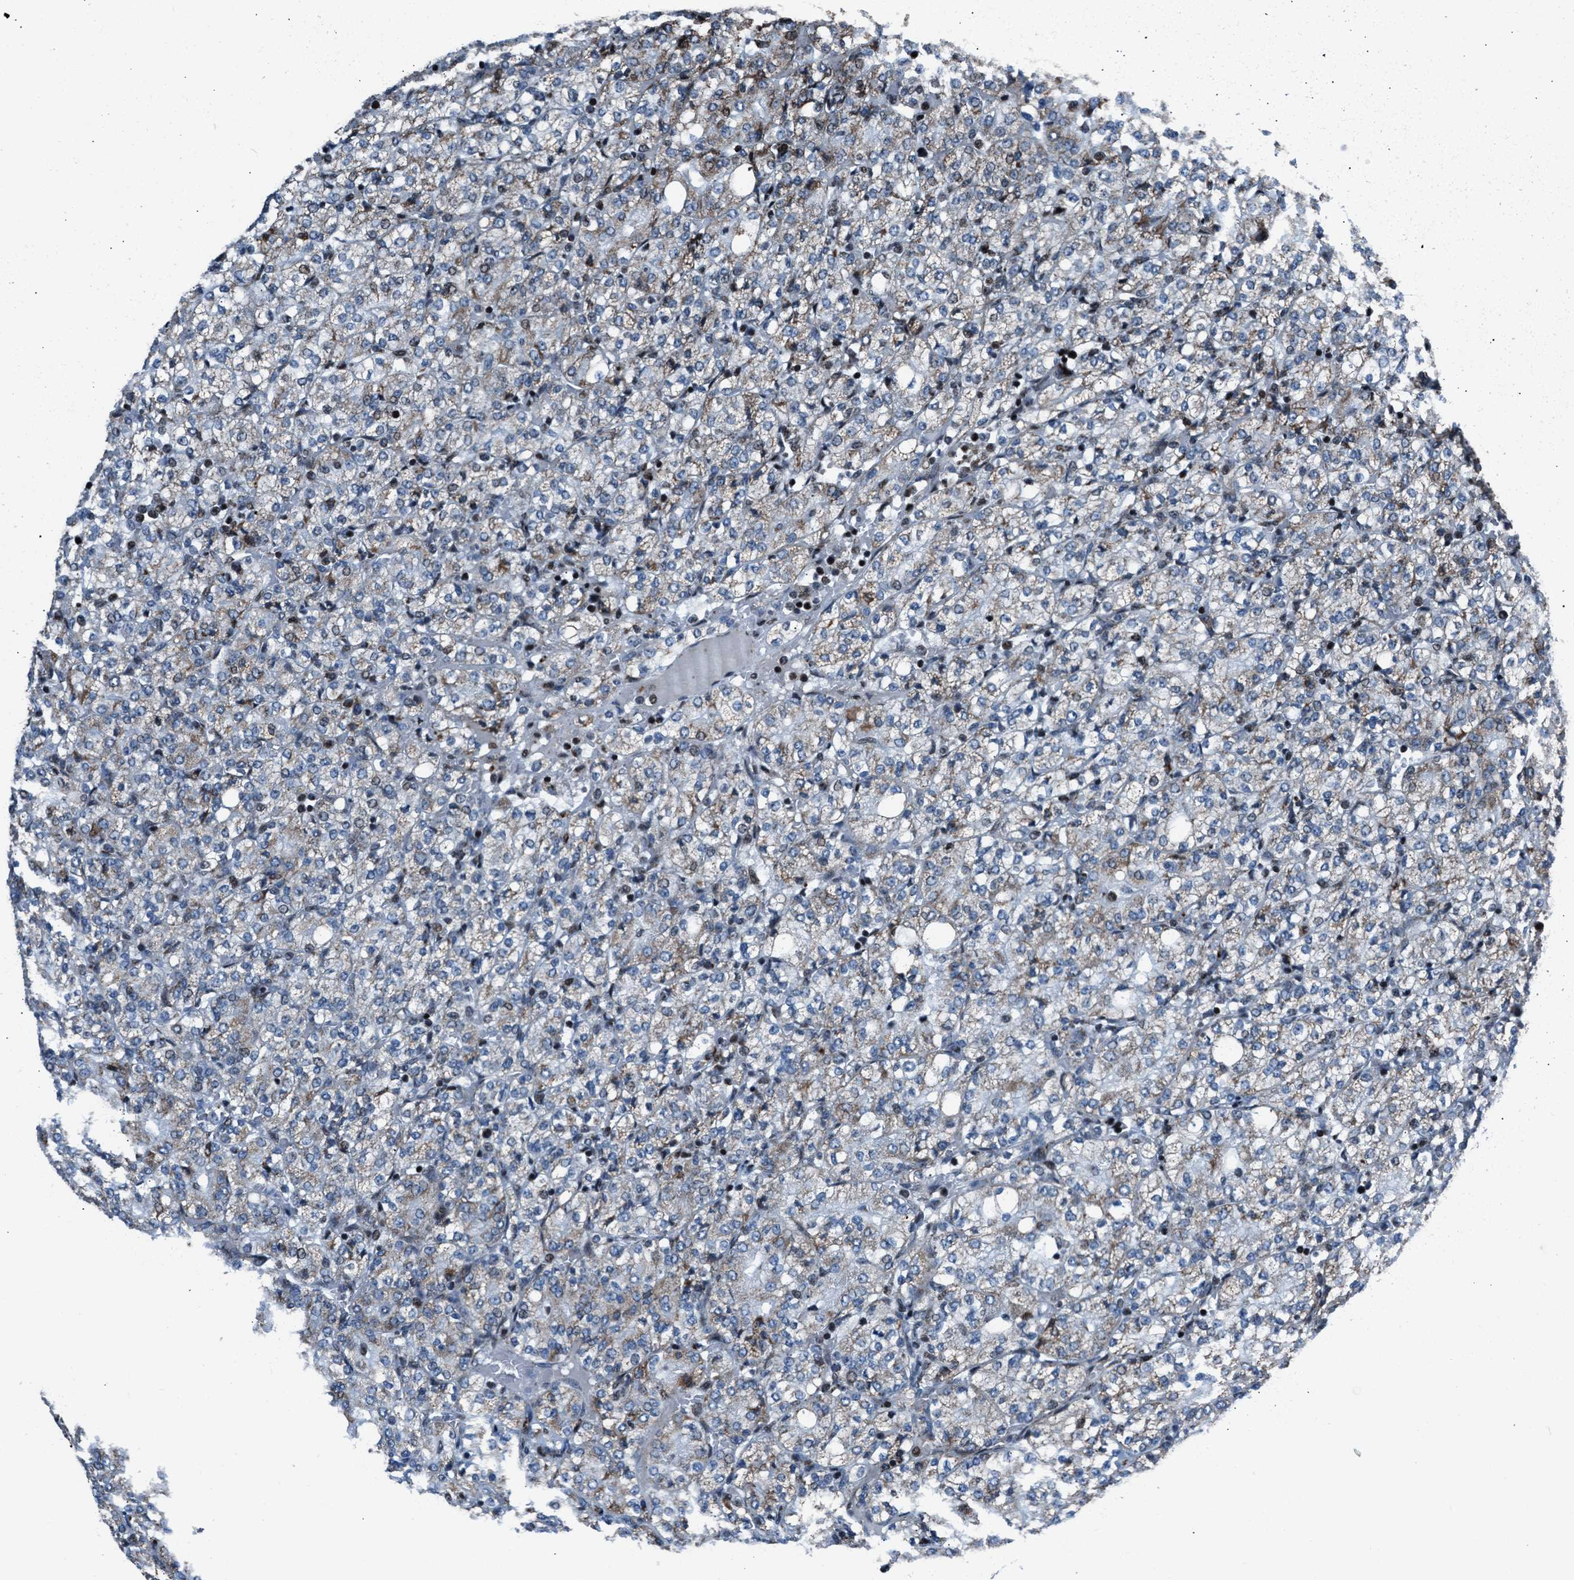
{"staining": {"intensity": "moderate", "quantity": "25%-75%", "location": "cytoplasmic/membranous"}, "tissue": "renal cancer", "cell_type": "Tumor cells", "image_type": "cancer", "snomed": [{"axis": "morphology", "description": "Adenocarcinoma, NOS"}, {"axis": "topography", "description": "Kidney"}], "caption": "An image of renal adenocarcinoma stained for a protein shows moderate cytoplasmic/membranous brown staining in tumor cells. The protein is shown in brown color, while the nuclei are stained blue.", "gene": "MORC3", "patient": {"sex": "male", "age": 77}}